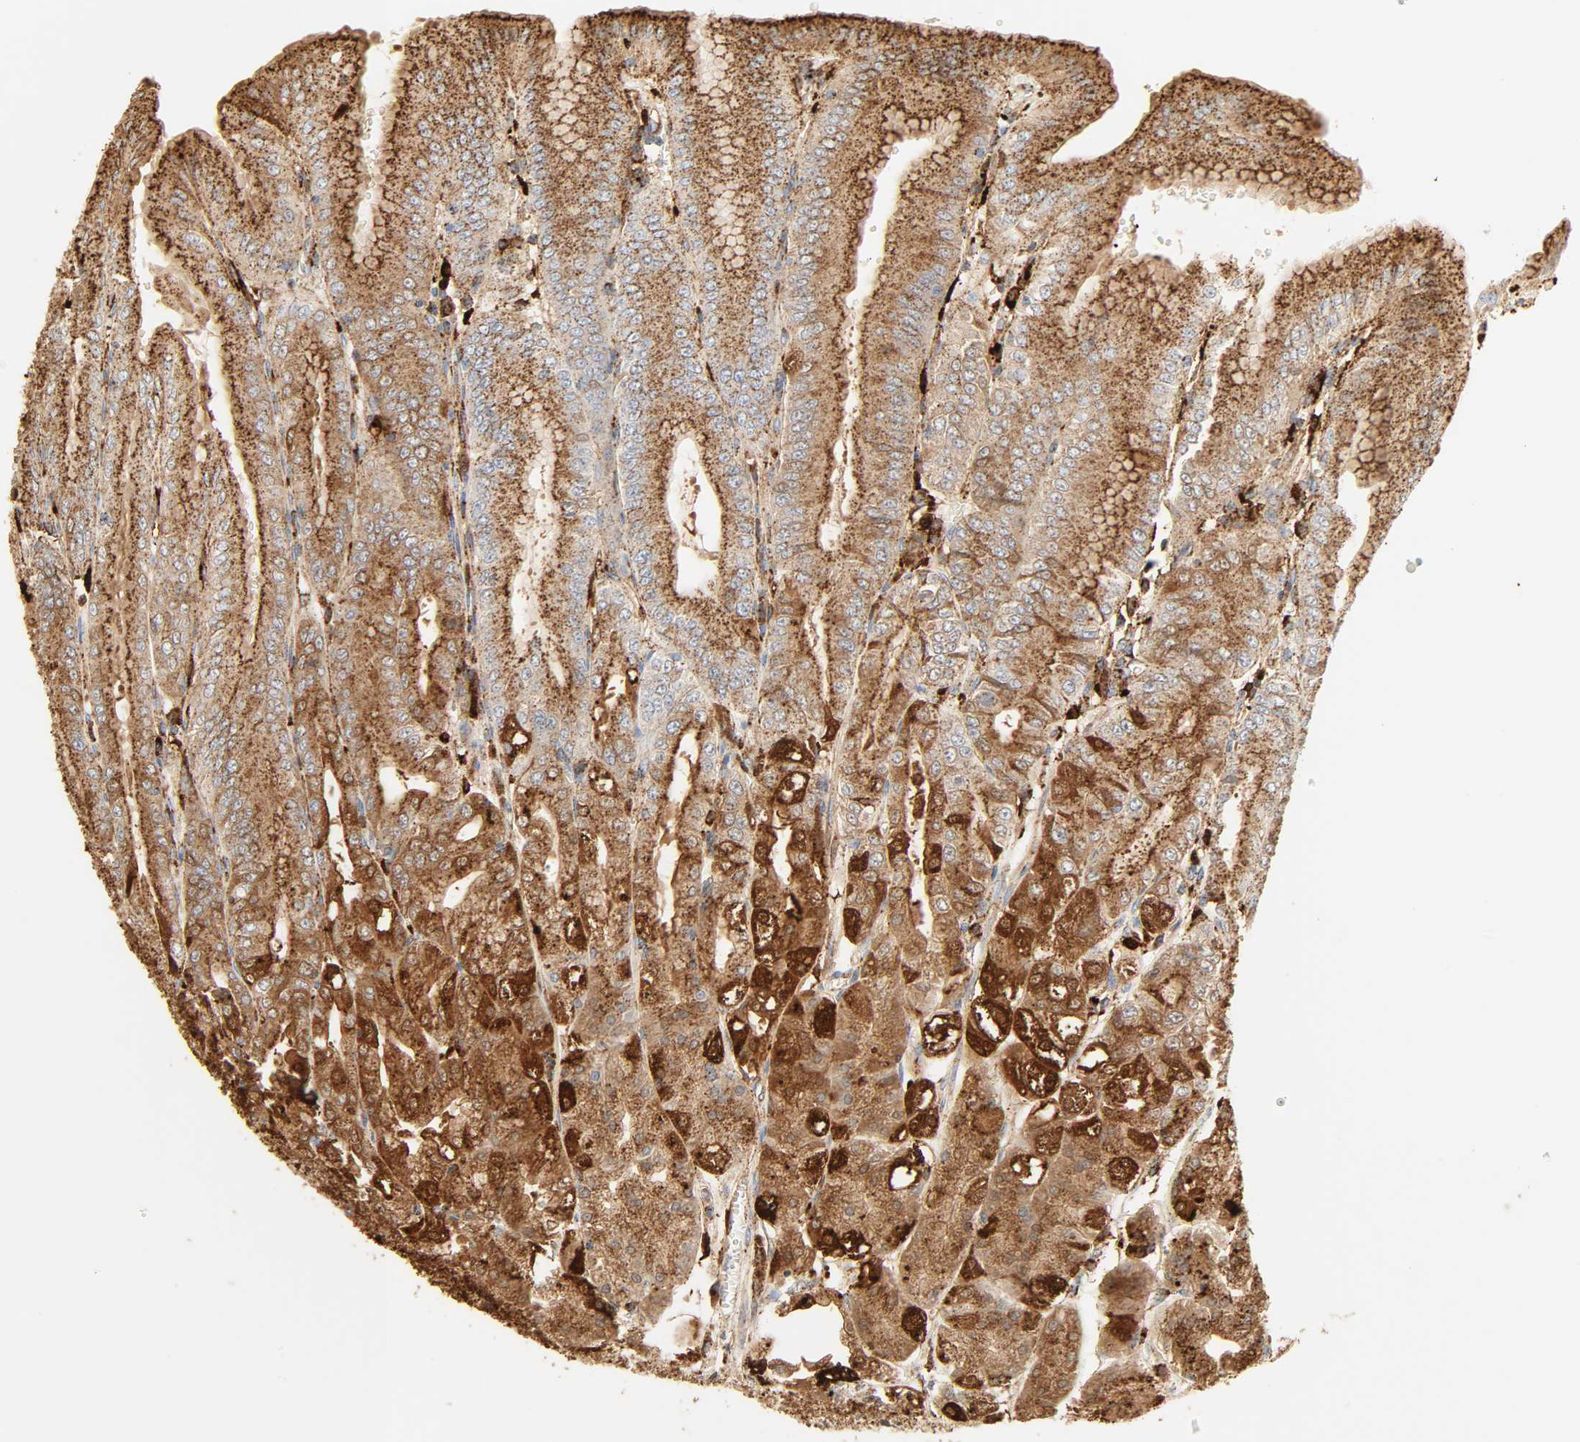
{"staining": {"intensity": "strong", "quantity": ">75%", "location": "cytoplasmic/membranous"}, "tissue": "stomach", "cell_type": "Glandular cells", "image_type": "normal", "snomed": [{"axis": "morphology", "description": "Normal tissue, NOS"}, {"axis": "topography", "description": "Stomach, lower"}], "caption": "High-power microscopy captured an IHC histopathology image of benign stomach, revealing strong cytoplasmic/membranous expression in about >75% of glandular cells.", "gene": "PSAP", "patient": {"sex": "male", "age": 71}}